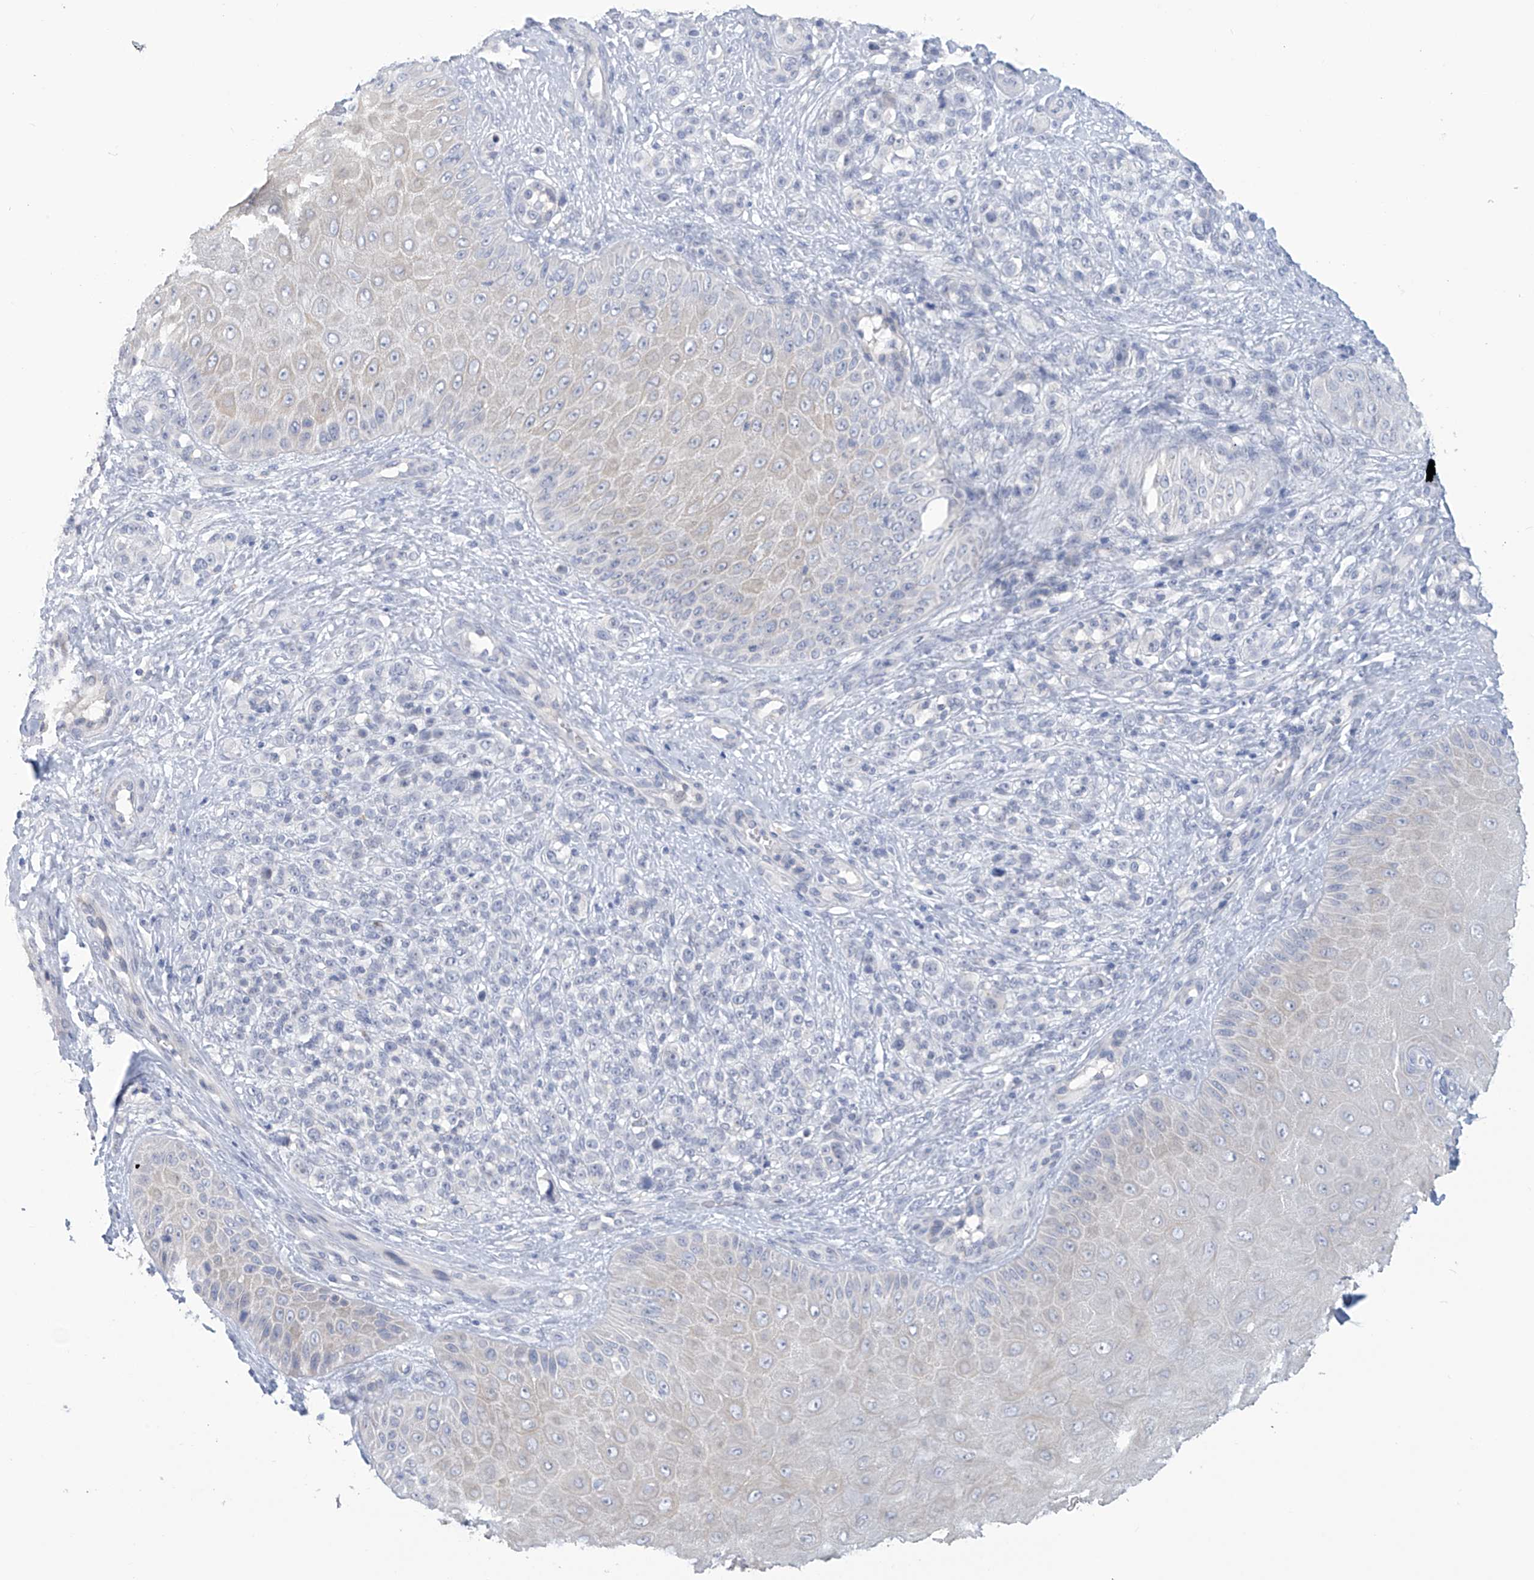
{"staining": {"intensity": "negative", "quantity": "none", "location": "none"}, "tissue": "melanoma", "cell_type": "Tumor cells", "image_type": "cancer", "snomed": [{"axis": "morphology", "description": "Malignant melanoma, NOS"}, {"axis": "topography", "description": "Skin"}], "caption": "An image of melanoma stained for a protein exhibits no brown staining in tumor cells.", "gene": "IBA57", "patient": {"sex": "female", "age": 55}}